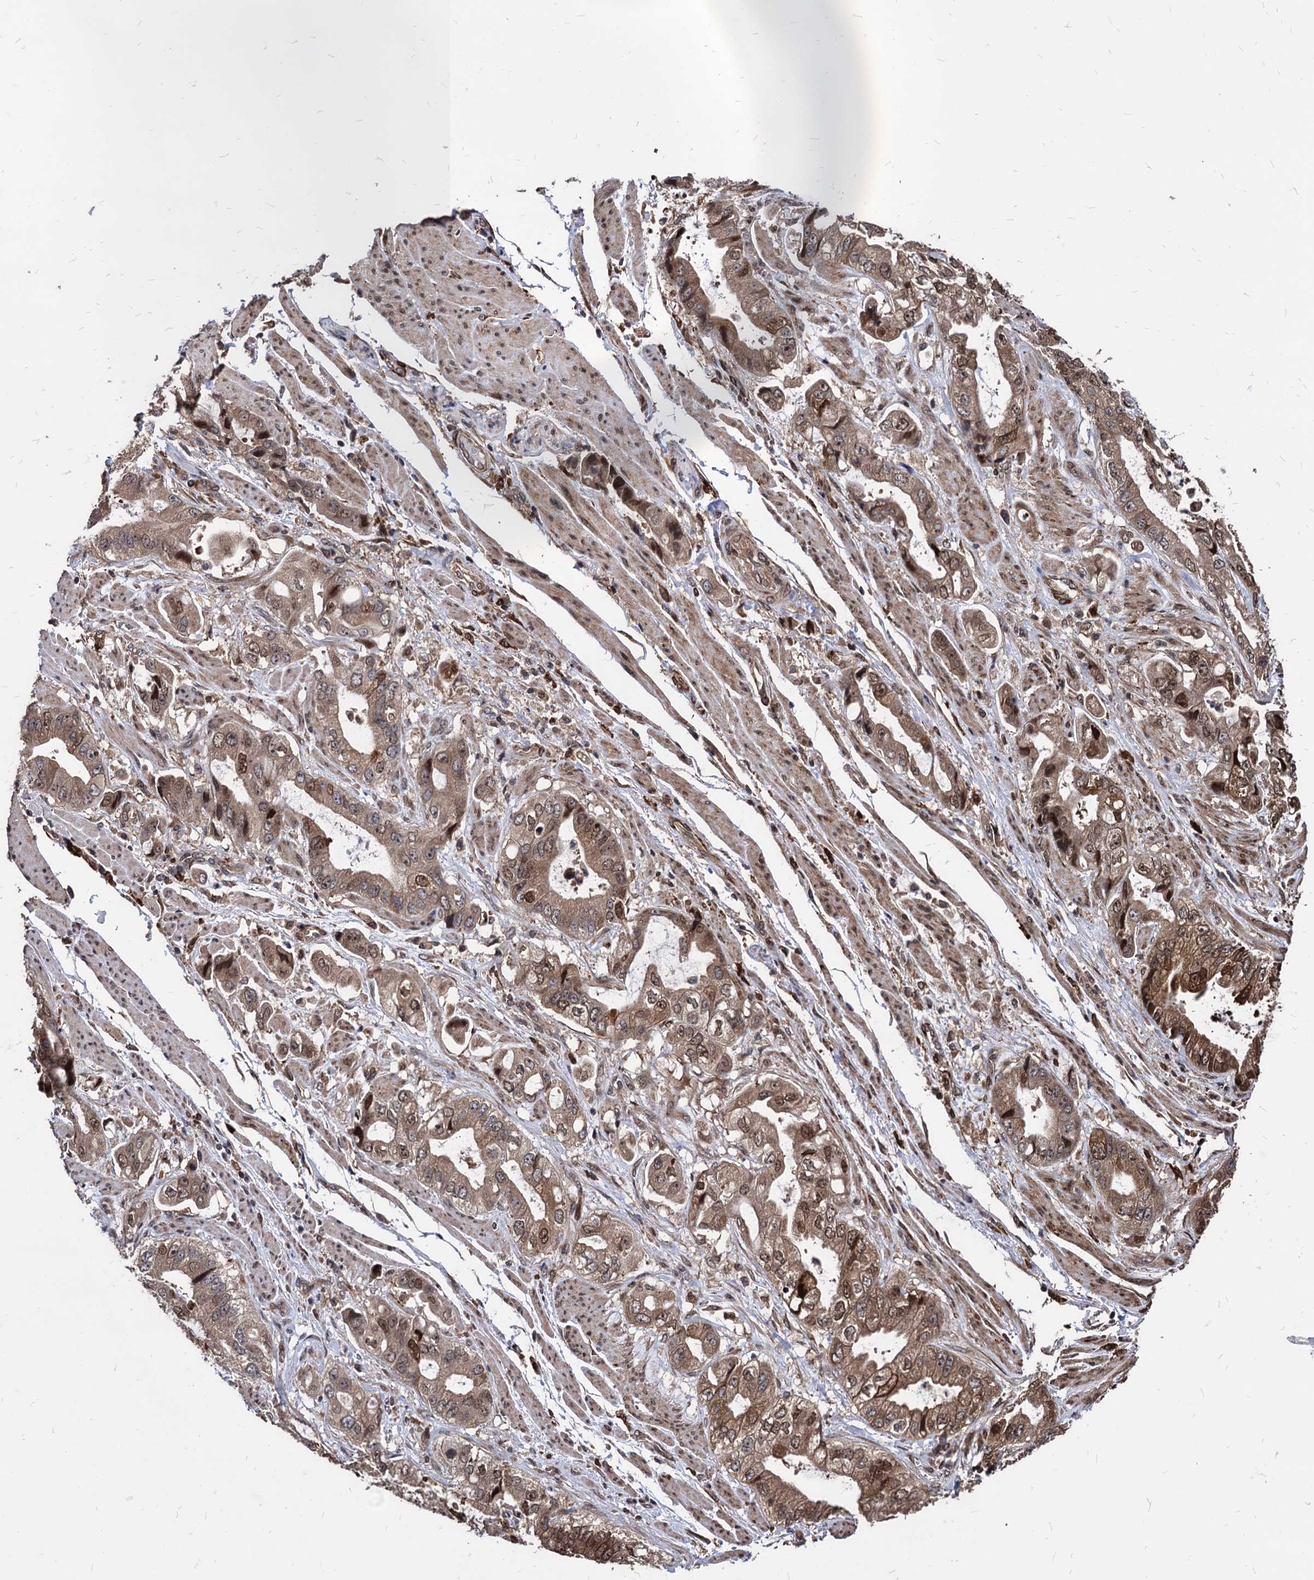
{"staining": {"intensity": "moderate", "quantity": ">75%", "location": "cytoplasmic/membranous,nuclear"}, "tissue": "stomach cancer", "cell_type": "Tumor cells", "image_type": "cancer", "snomed": [{"axis": "morphology", "description": "Adenocarcinoma, NOS"}, {"axis": "topography", "description": "Stomach"}], "caption": "Stomach adenocarcinoma was stained to show a protein in brown. There is medium levels of moderate cytoplasmic/membranous and nuclear expression in about >75% of tumor cells.", "gene": "ANKRD12", "patient": {"sex": "male", "age": 62}}